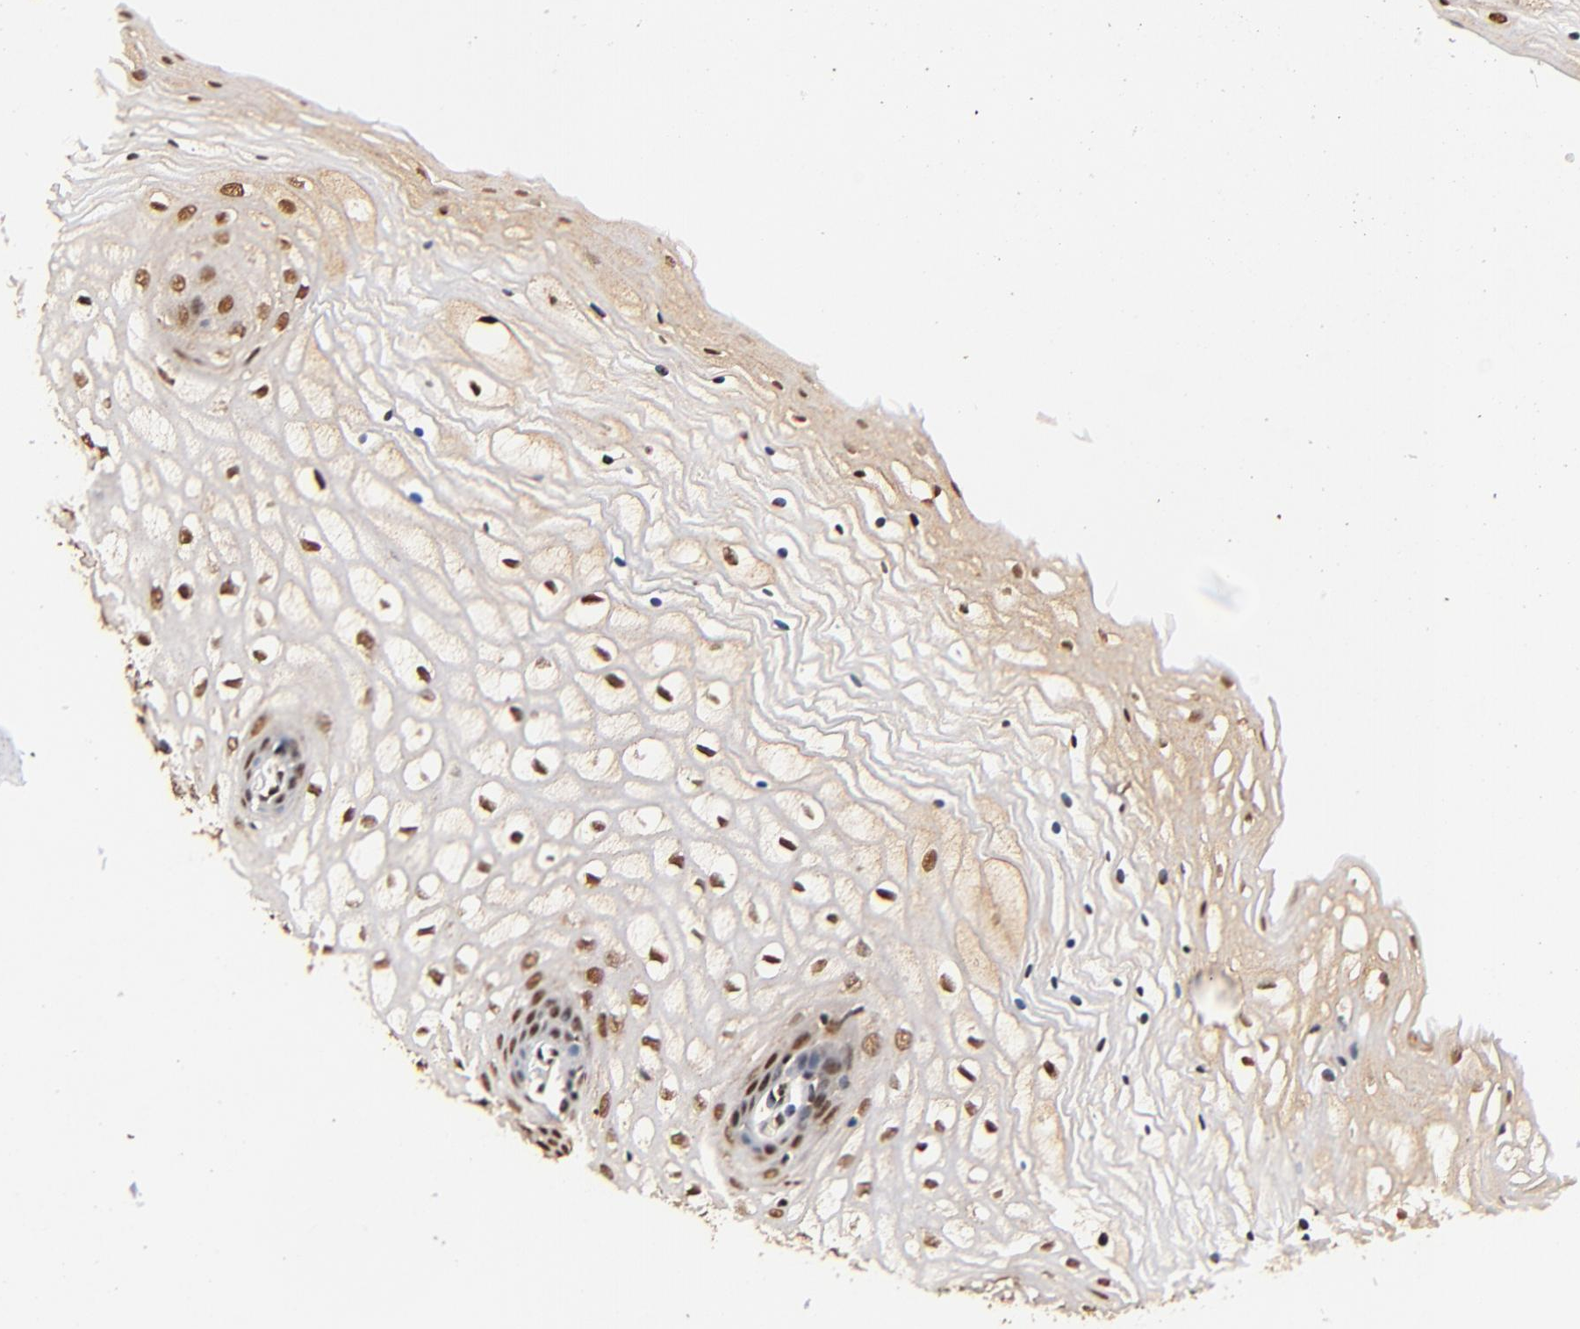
{"staining": {"intensity": "strong", "quantity": ">75%", "location": "cytoplasmic/membranous,nuclear"}, "tissue": "vagina", "cell_type": "Squamous epithelial cells", "image_type": "normal", "snomed": [{"axis": "morphology", "description": "Normal tissue, NOS"}, {"axis": "topography", "description": "Vagina"}], "caption": "Strong cytoplasmic/membranous,nuclear staining is present in approximately >75% of squamous epithelial cells in unremarkable vagina. The protein of interest is stained brown, and the nuclei are stained in blue (DAB IHC with brightfield microscopy, high magnification).", "gene": "MED12", "patient": {"sex": "female", "age": 34}}